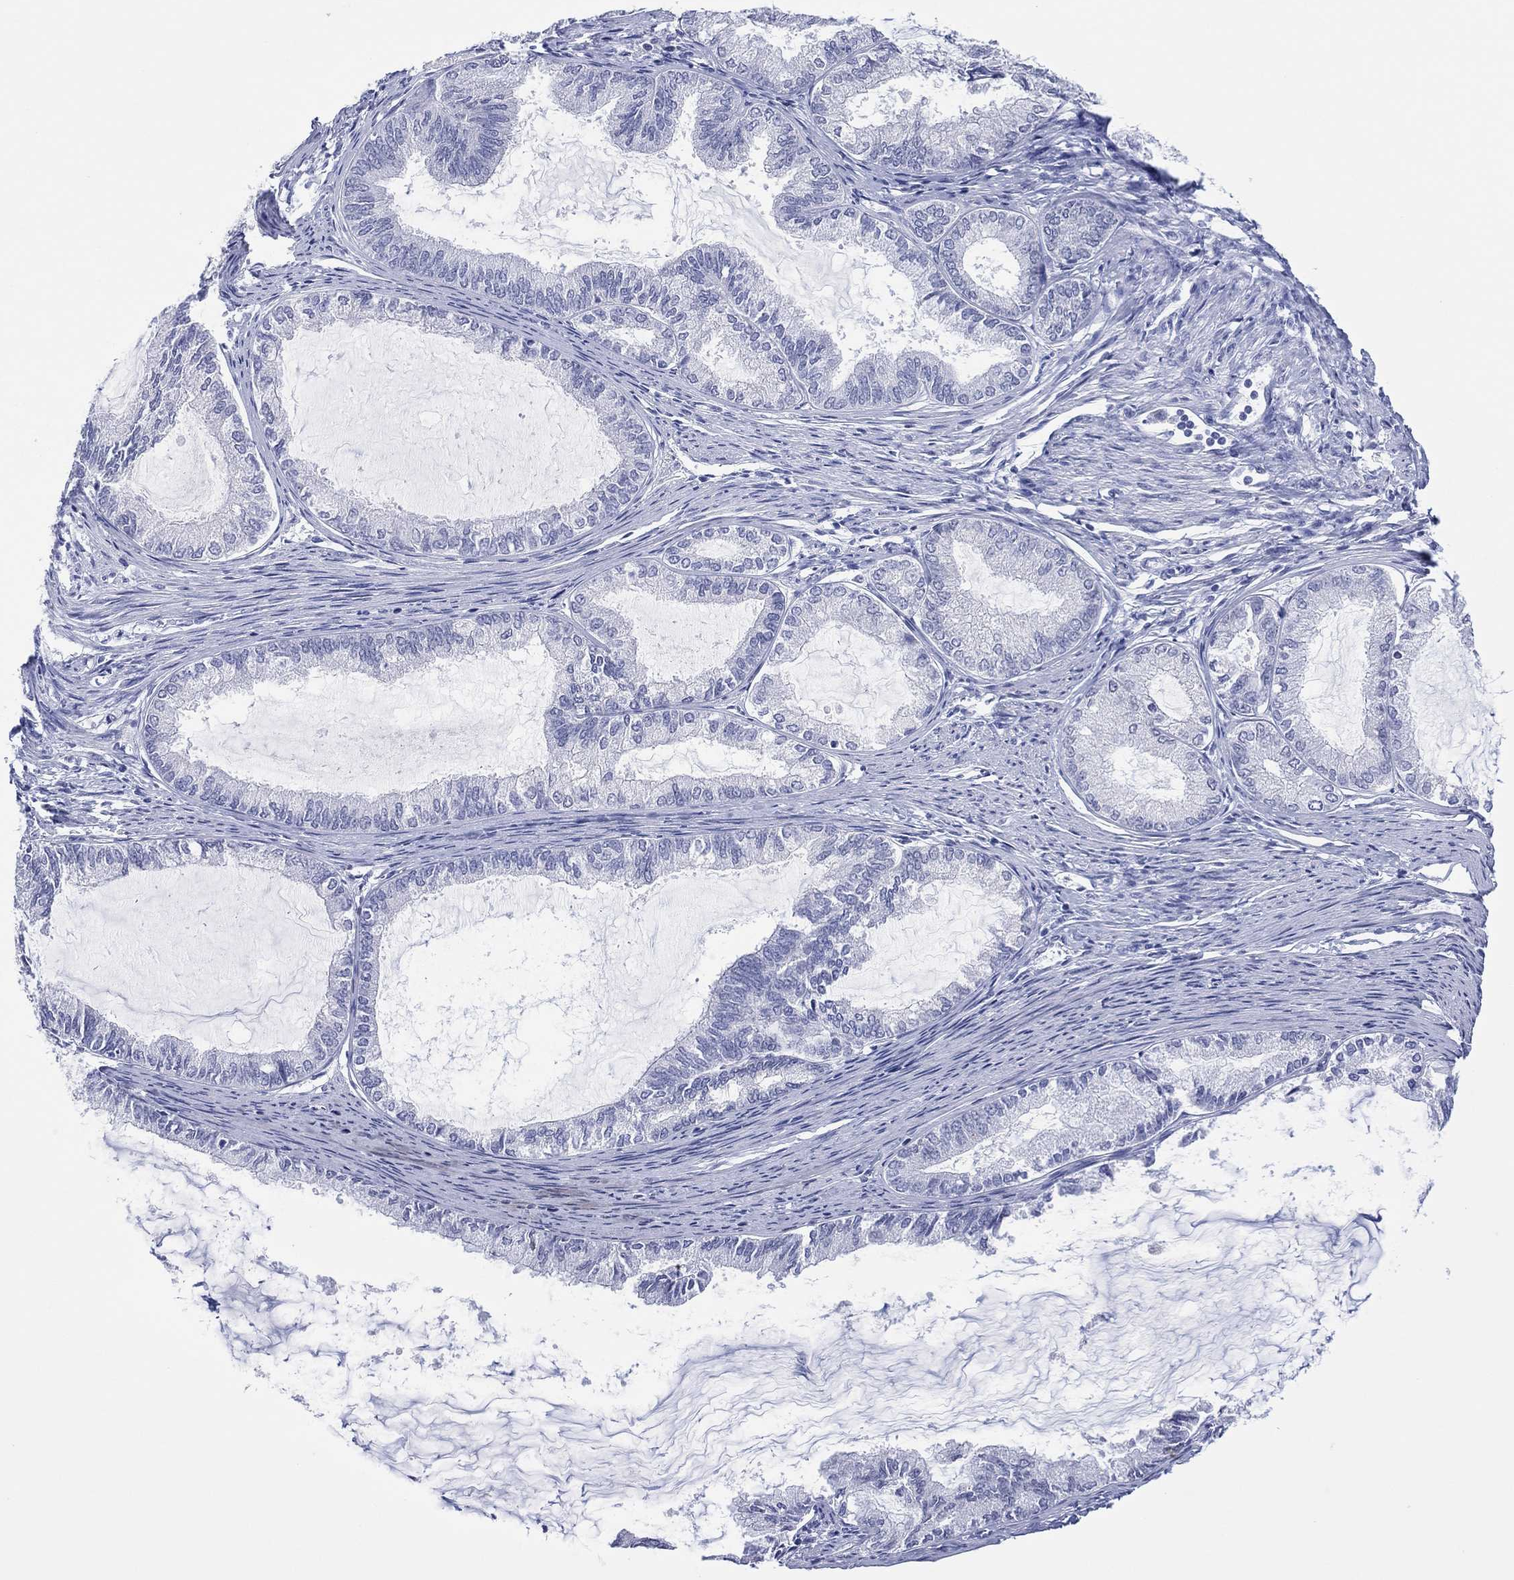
{"staining": {"intensity": "negative", "quantity": "none", "location": "none"}, "tissue": "endometrial cancer", "cell_type": "Tumor cells", "image_type": "cancer", "snomed": [{"axis": "morphology", "description": "Adenocarcinoma, NOS"}, {"axis": "topography", "description": "Endometrium"}], "caption": "A photomicrograph of endometrial adenocarcinoma stained for a protein shows no brown staining in tumor cells.", "gene": "UTF1", "patient": {"sex": "female", "age": 86}}